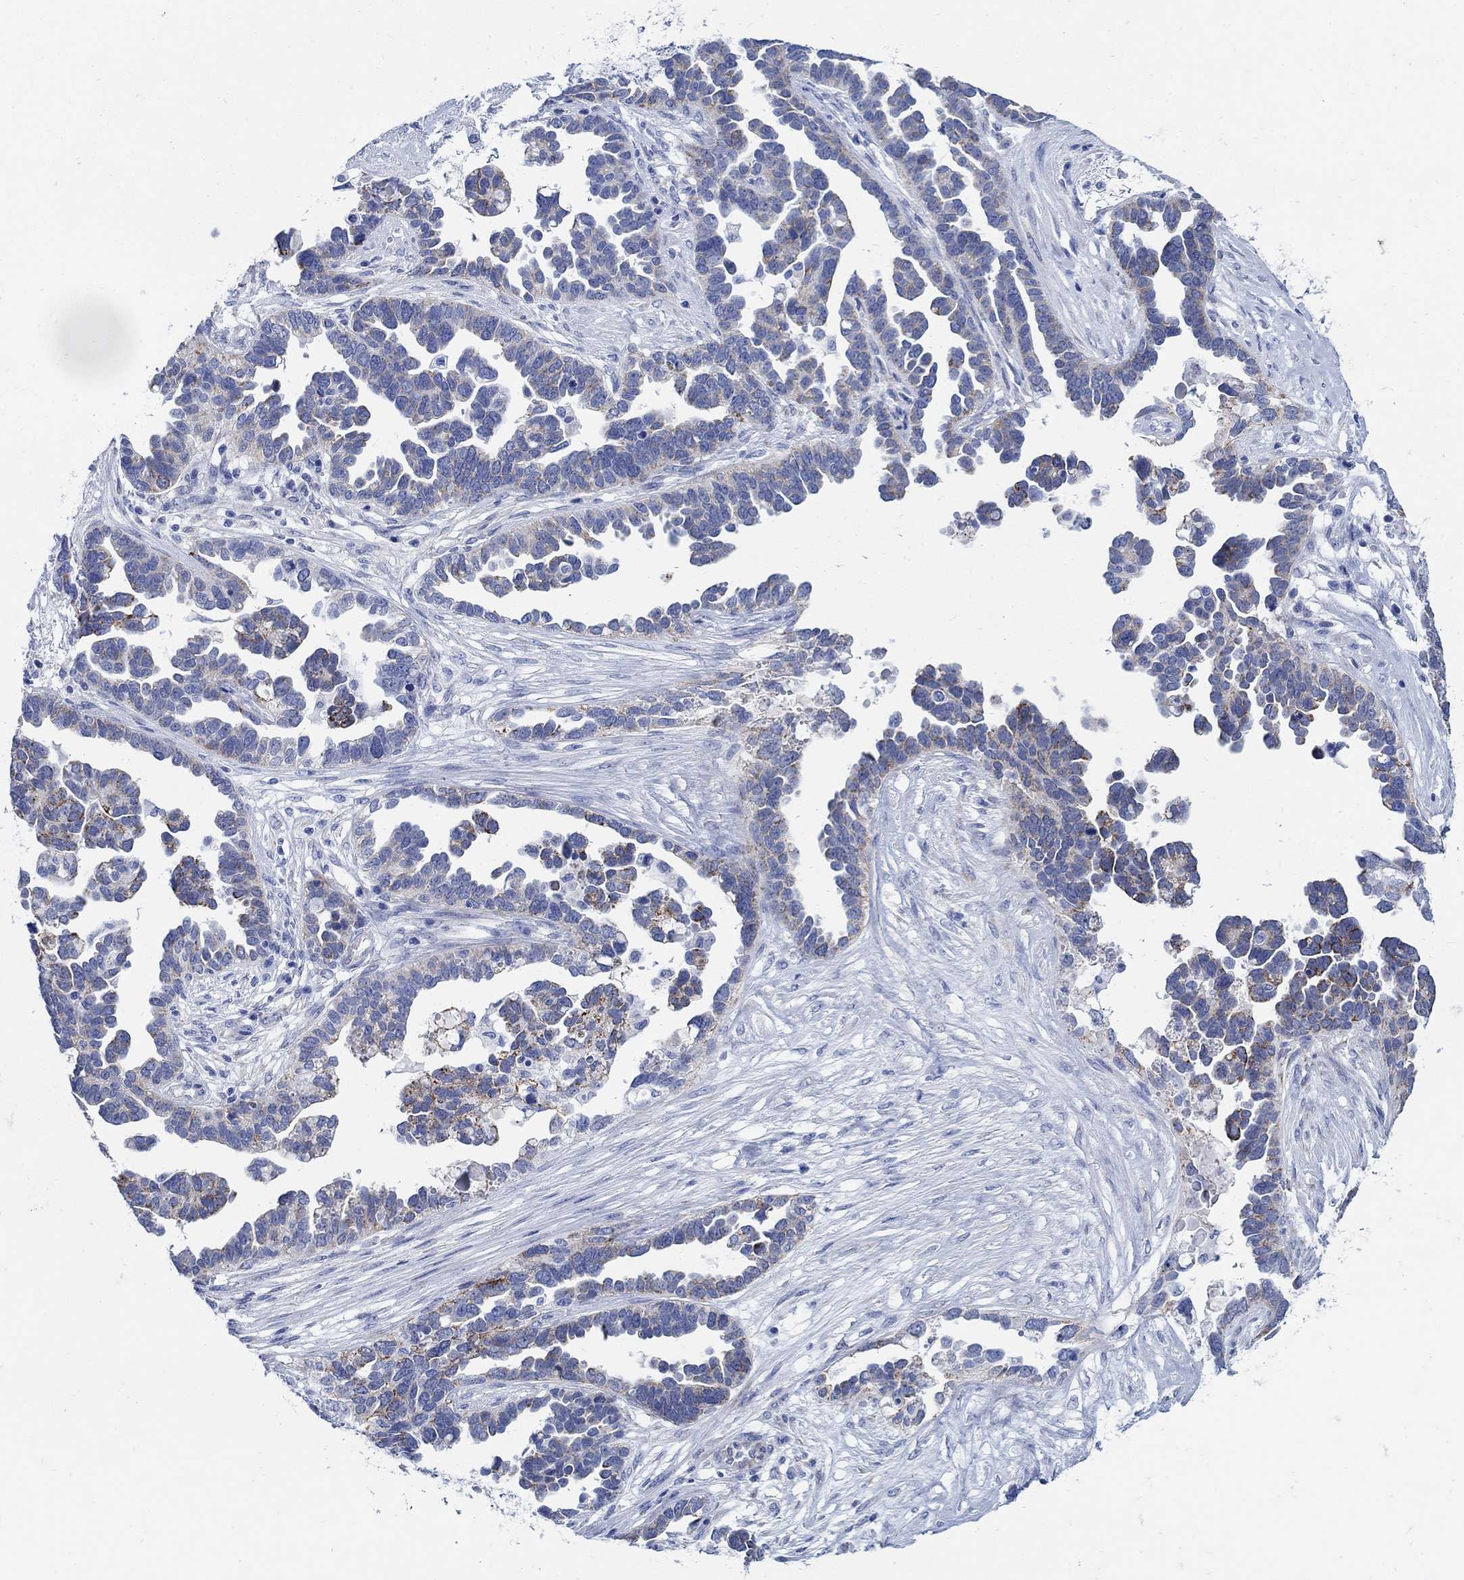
{"staining": {"intensity": "moderate", "quantity": "<25%", "location": "cytoplasmic/membranous"}, "tissue": "ovarian cancer", "cell_type": "Tumor cells", "image_type": "cancer", "snomed": [{"axis": "morphology", "description": "Cystadenocarcinoma, serous, NOS"}, {"axis": "topography", "description": "Ovary"}], "caption": "Immunohistochemical staining of ovarian cancer demonstrates low levels of moderate cytoplasmic/membranous positivity in approximately <25% of tumor cells.", "gene": "ZDHHC14", "patient": {"sex": "female", "age": 54}}